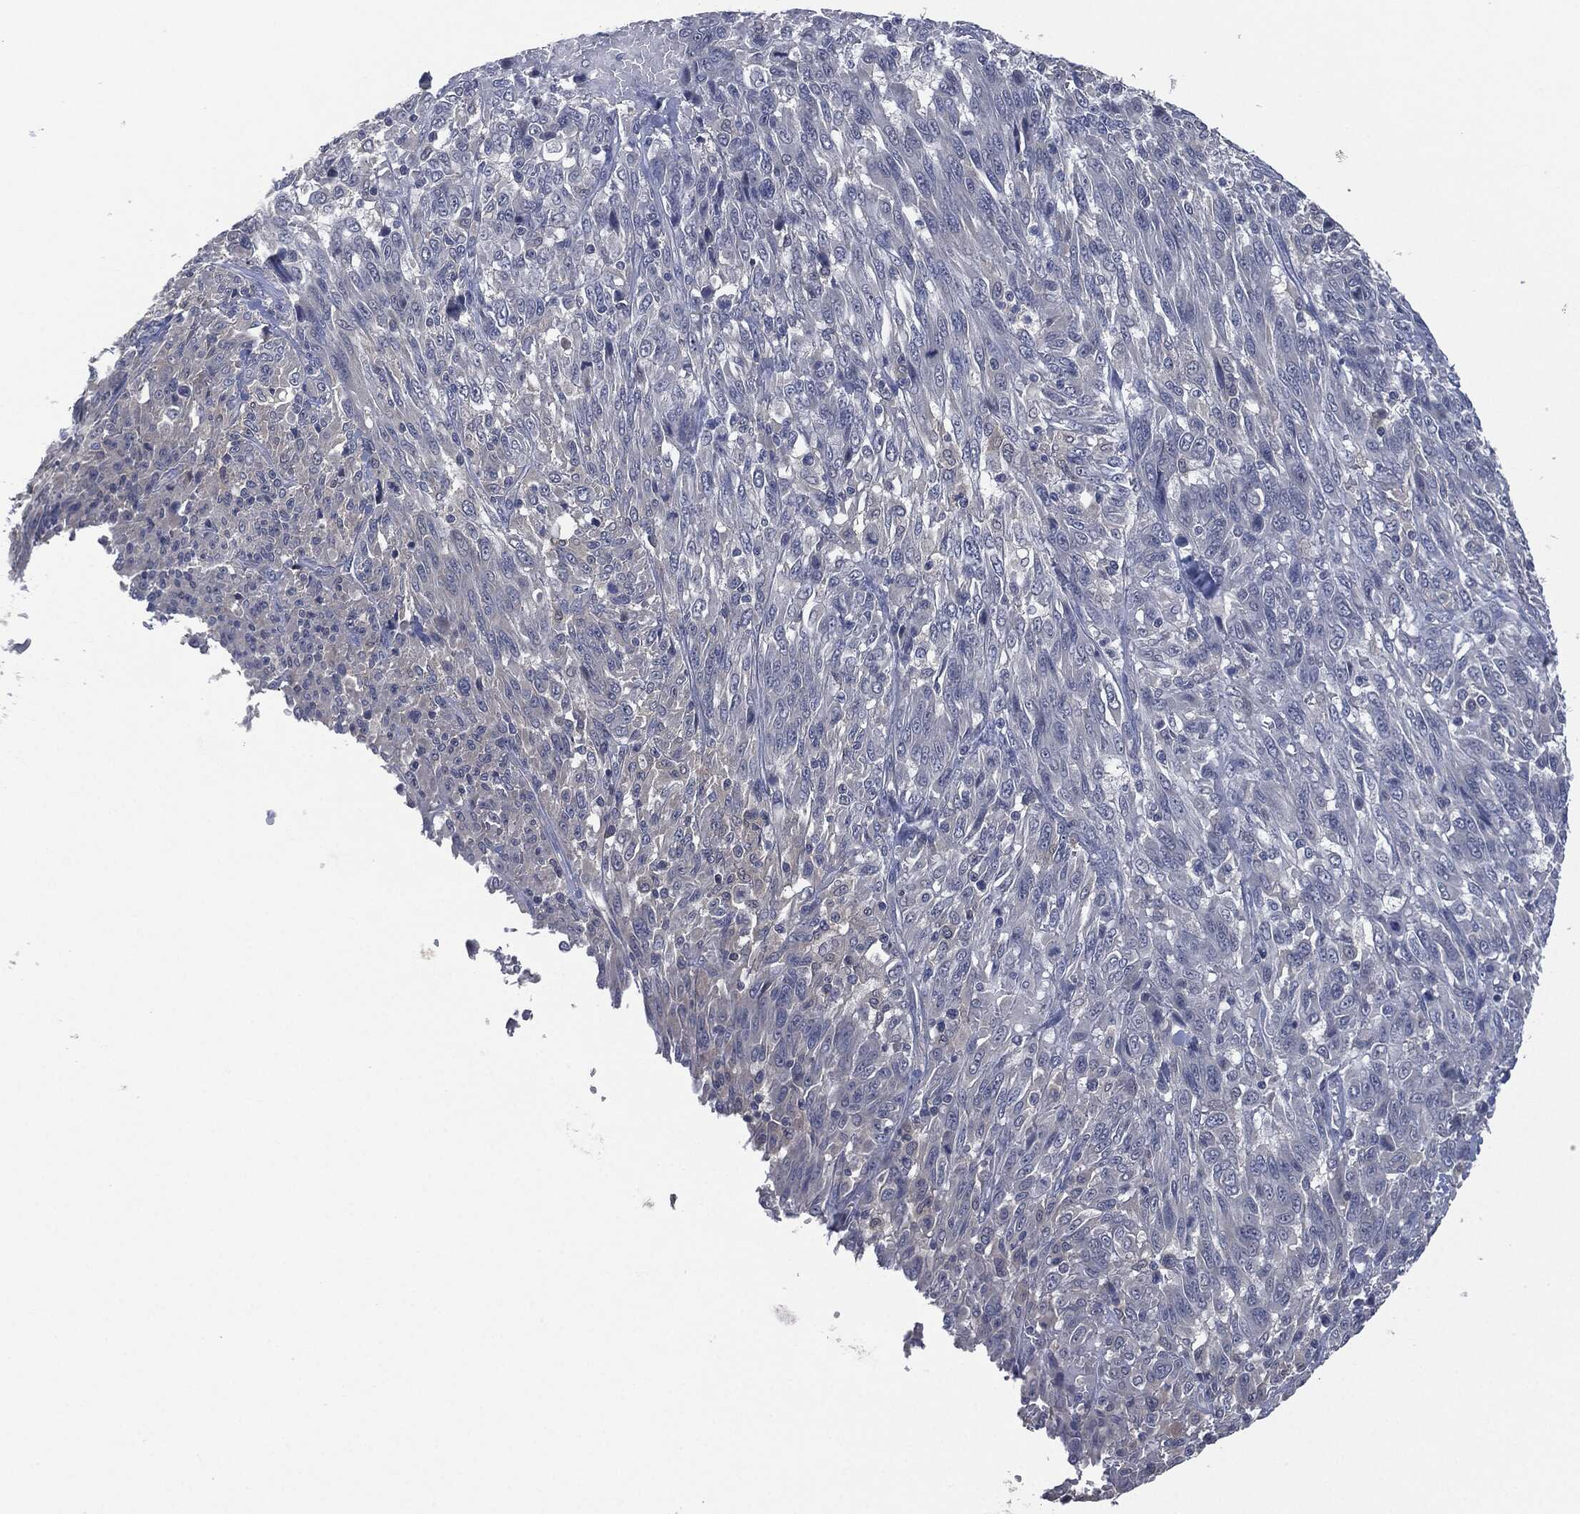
{"staining": {"intensity": "negative", "quantity": "none", "location": "none"}, "tissue": "melanoma", "cell_type": "Tumor cells", "image_type": "cancer", "snomed": [{"axis": "morphology", "description": "Malignant melanoma, NOS"}, {"axis": "topography", "description": "Skin"}], "caption": "DAB (3,3'-diaminobenzidine) immunohistochemical staining of malignant melanoma displays no significant staining in tumor cells.", "gene": "IL1RN", "patient": {"sex": "female", "age": 91}}